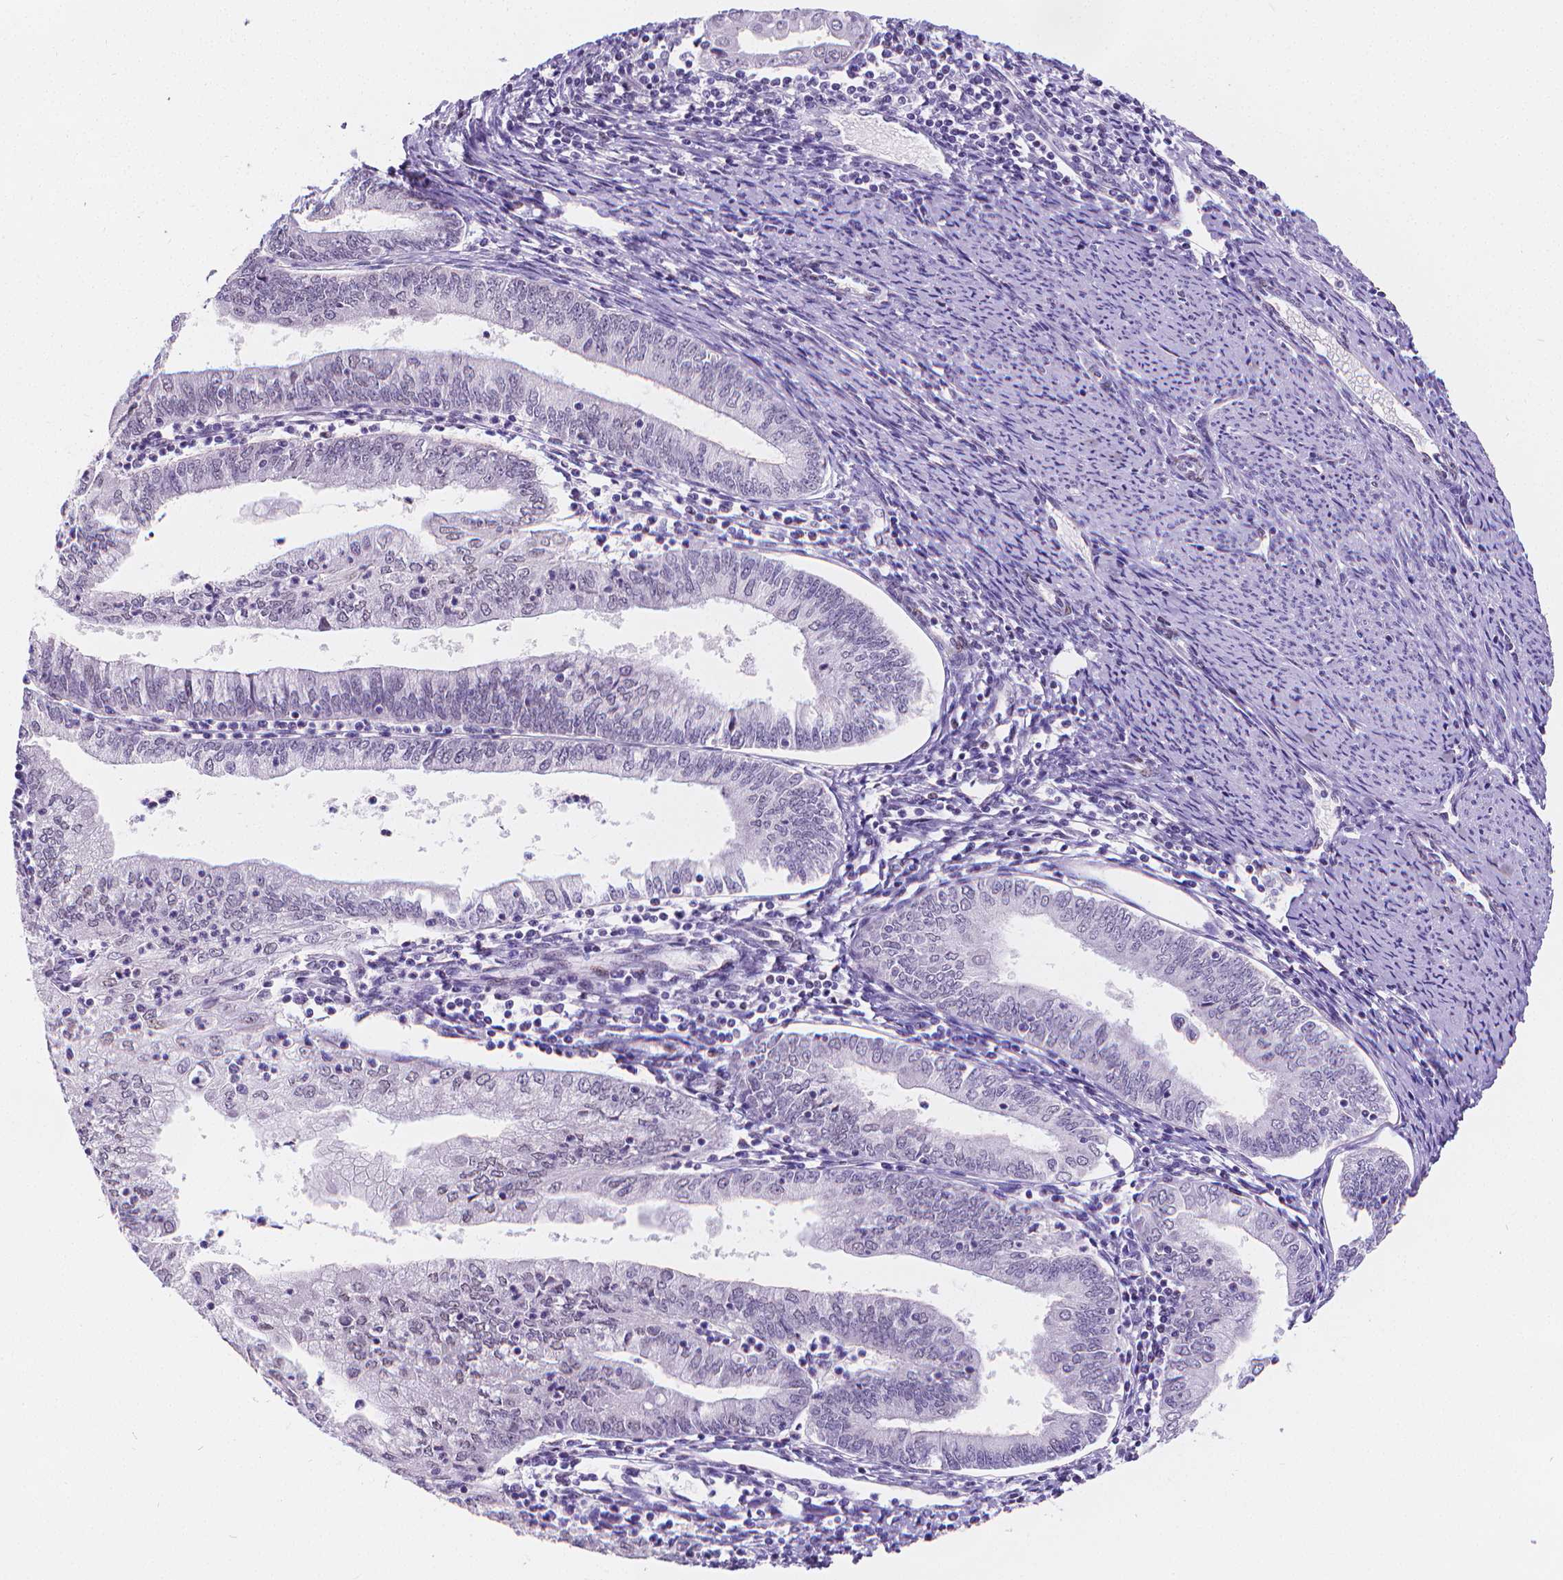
{"staining": {"intensity": "negative", "quantity": "none", "location": "none"}, "tissue": "endometrial cancer", "cell_type": "Tumor cells", "image_type": "cancer", "snomed": [{"axis": "morphology", "description": "Adenocarcinoma, NOS"}, {"axis": "topography", "description": "Endometrium"}], "caption": "DAB immunohistochemical staining of endometrial adenocarcinoma reveals no significant staining in tumor cells.", "gene": "MEF2C", "patient": {"sex": "female", "age": 55}}